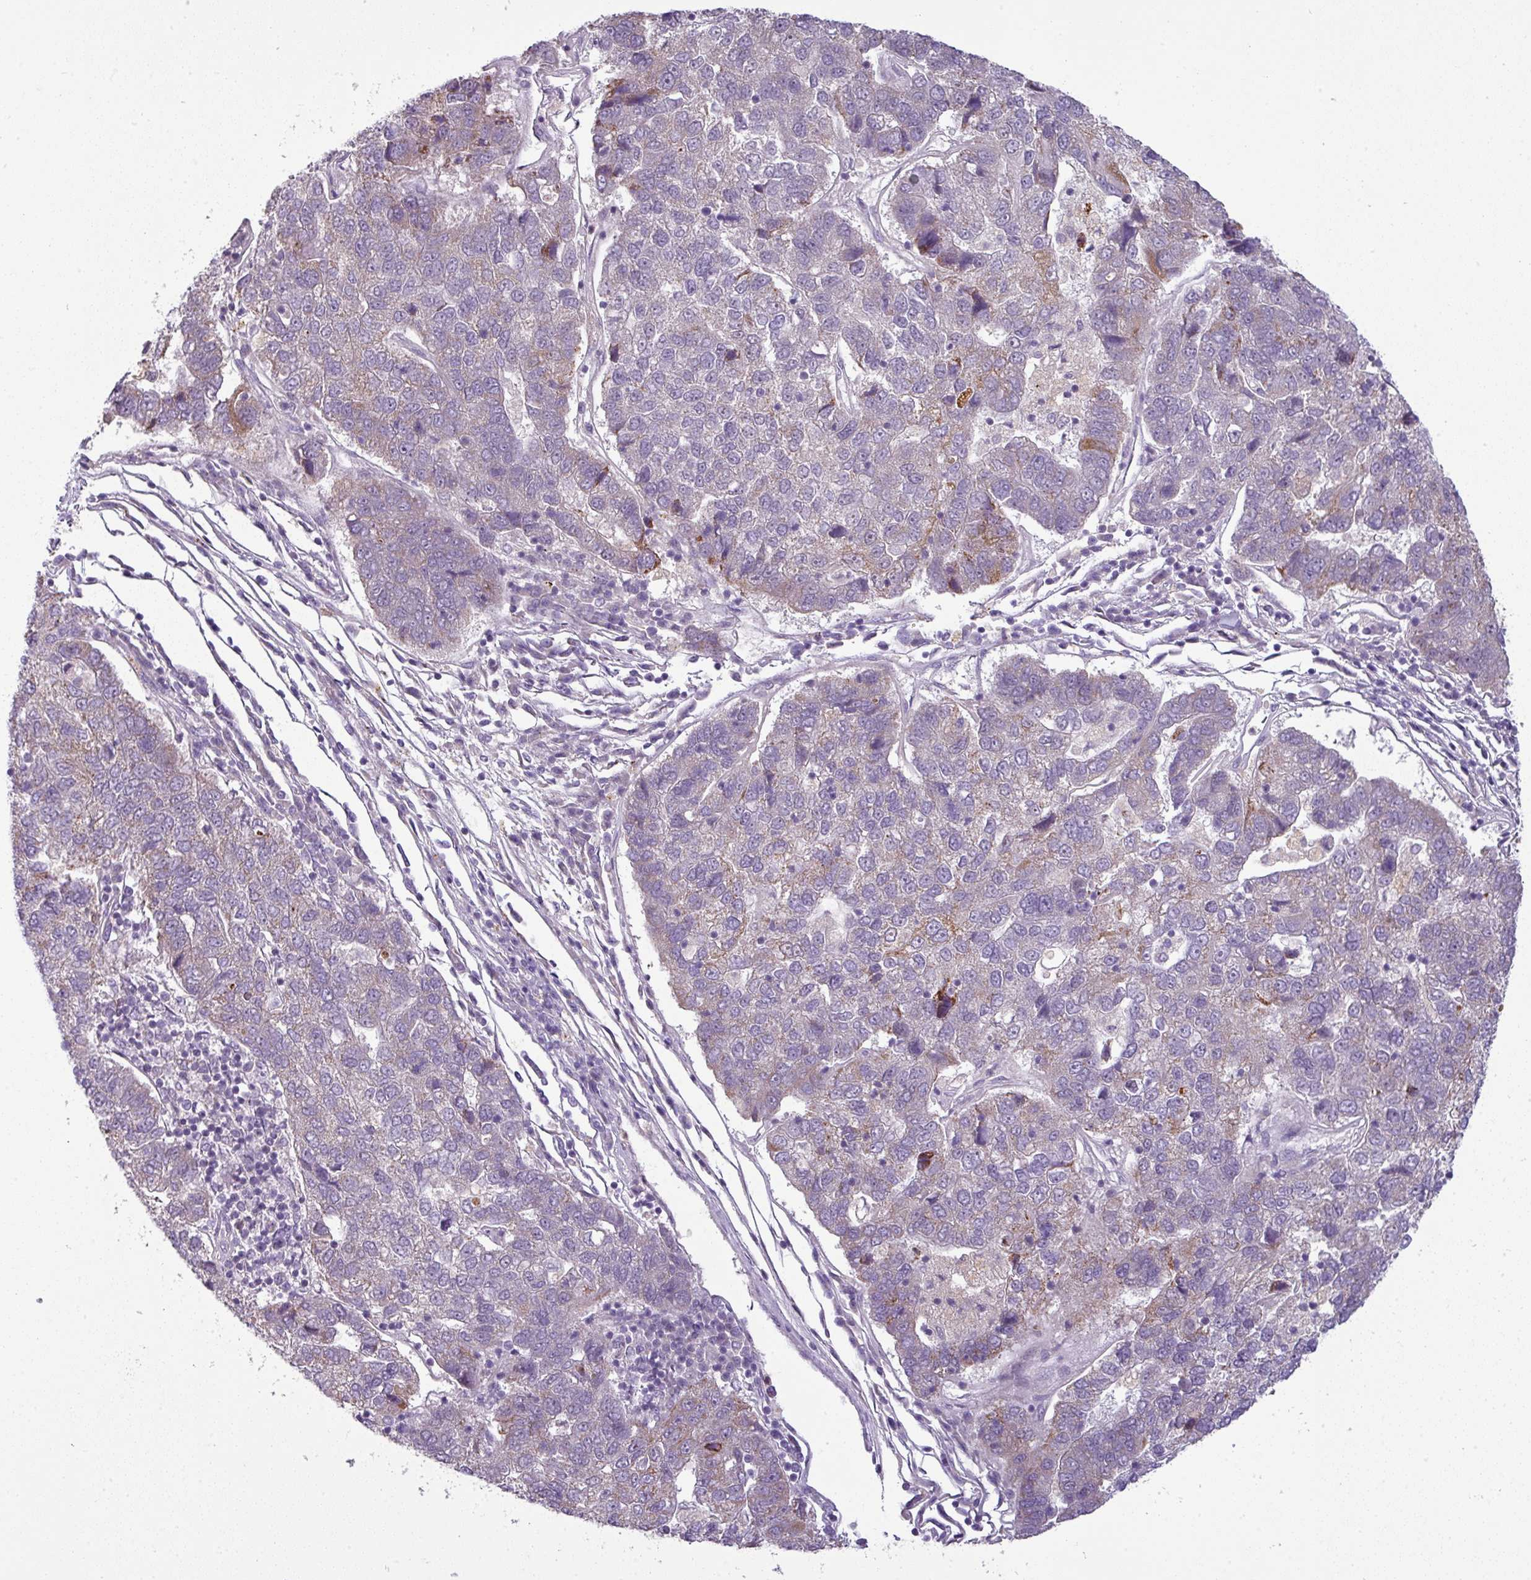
{"staining": {"intensity": "moderate", "quantity": "<25%", "location": "cytoplasmic/membranous"}, "tissue": "pancreatic cancer", "cell_type": "Tumor cells", "image_type": "cancer", "snomed": [{"axis": "morphology", "description": "Adenocarcinoma, NOS"}, {"axis": "topography", "description": "Pancreas"}], "caption": "This is an image of immunohistochemistry (IHC) staining of pancreatic cancer, which shows moderate positivity in the cytoplasmic/membranous of tumor cells.", "gene": "PNMA6A", "patient": {"sex": "female", "age": 61}}